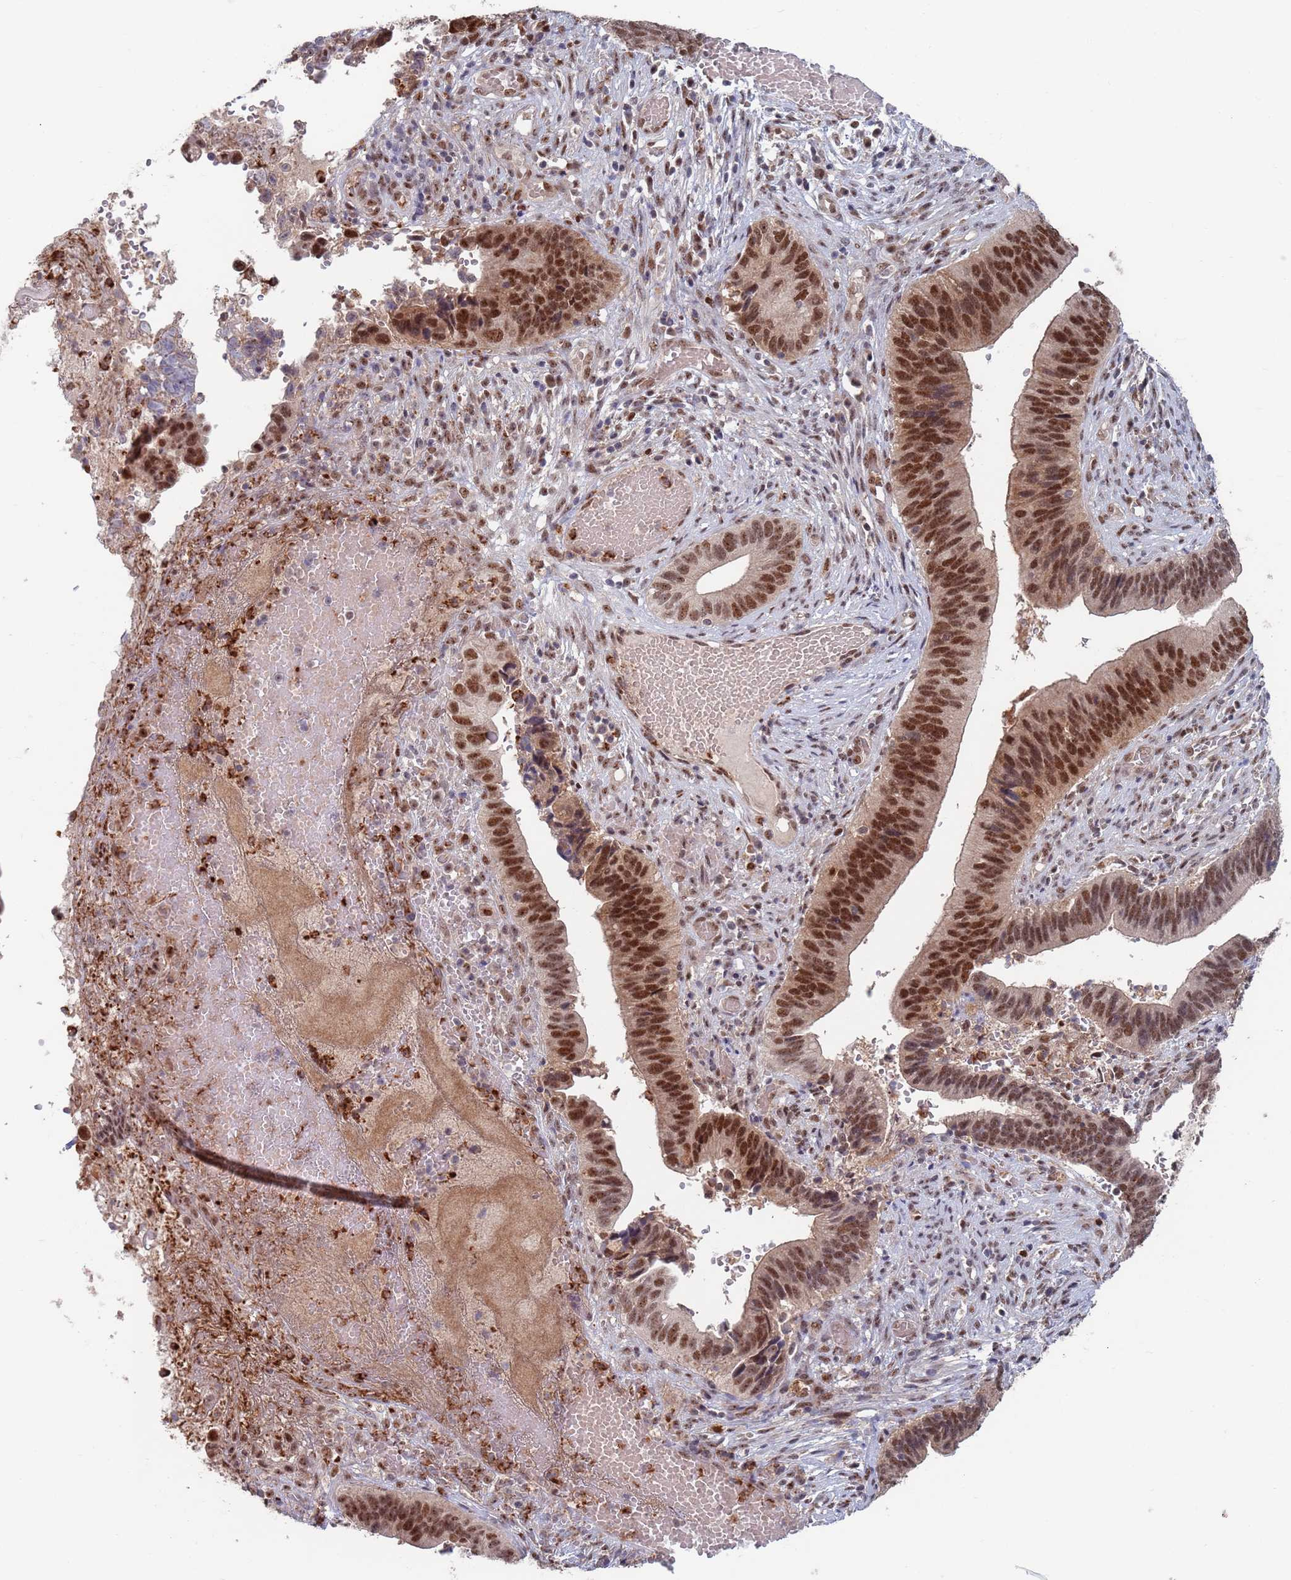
{"staining": {"intensity": "moderate", "quantity": ">75%", "location": "nuclear"}, "tissue": "cervical cancer", "cell_type": "Tumor cells", "image_type": "cancer", "snomed": [{"axis": "morphology", "description": "Adenocarcinoma, NOS"}, {"axis": "topography", "description": "Cervix"}], "caption": "IHC (DAB) staining of cervical cancer reveals moderate nuclear protein staining in about >75% of tumor cells.", "gene": "RPP25", "patient": {"sex": "female", "age": 42}}